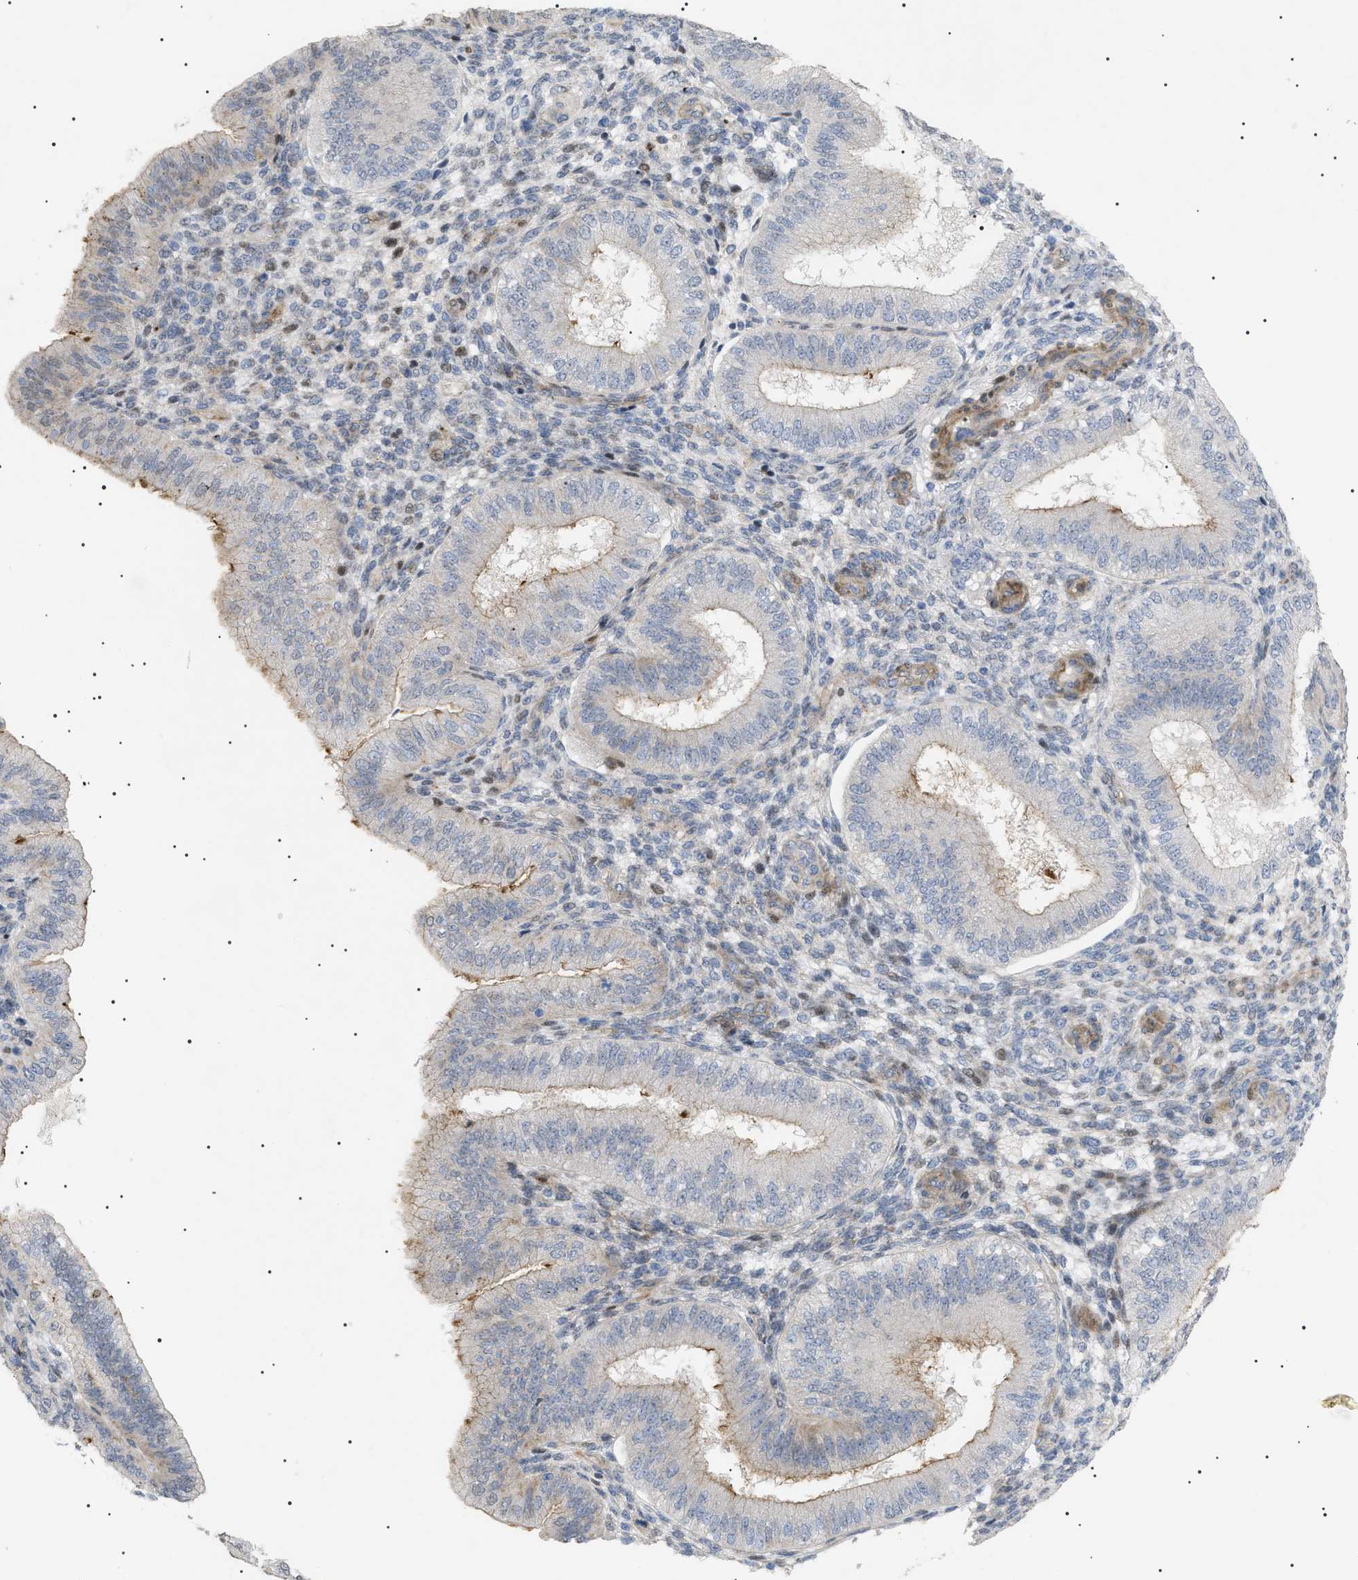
{"staining": {"intensity": "weak", "quantity": "<25%", "location": "cytoplasmic/membranous"}, "tissue": "endometrium", "cell_type": "Cells in endometrial stroma", "image_type": "normal", "snomed": [{"axis": "morphology", "description": "Normal tissue, NOS"}, {"axis": "topography", "description": "Endometrium"}], "caption": "High power microscopy image of an immunohistochemistry histopathology image of normal endometrium, revealing no significant expression in cells in endometrial stroma. (IHC, brightfield microscopy, high magnification).", "gene": "SFXN5", "patient": {"sex": "female", "age": 39}}